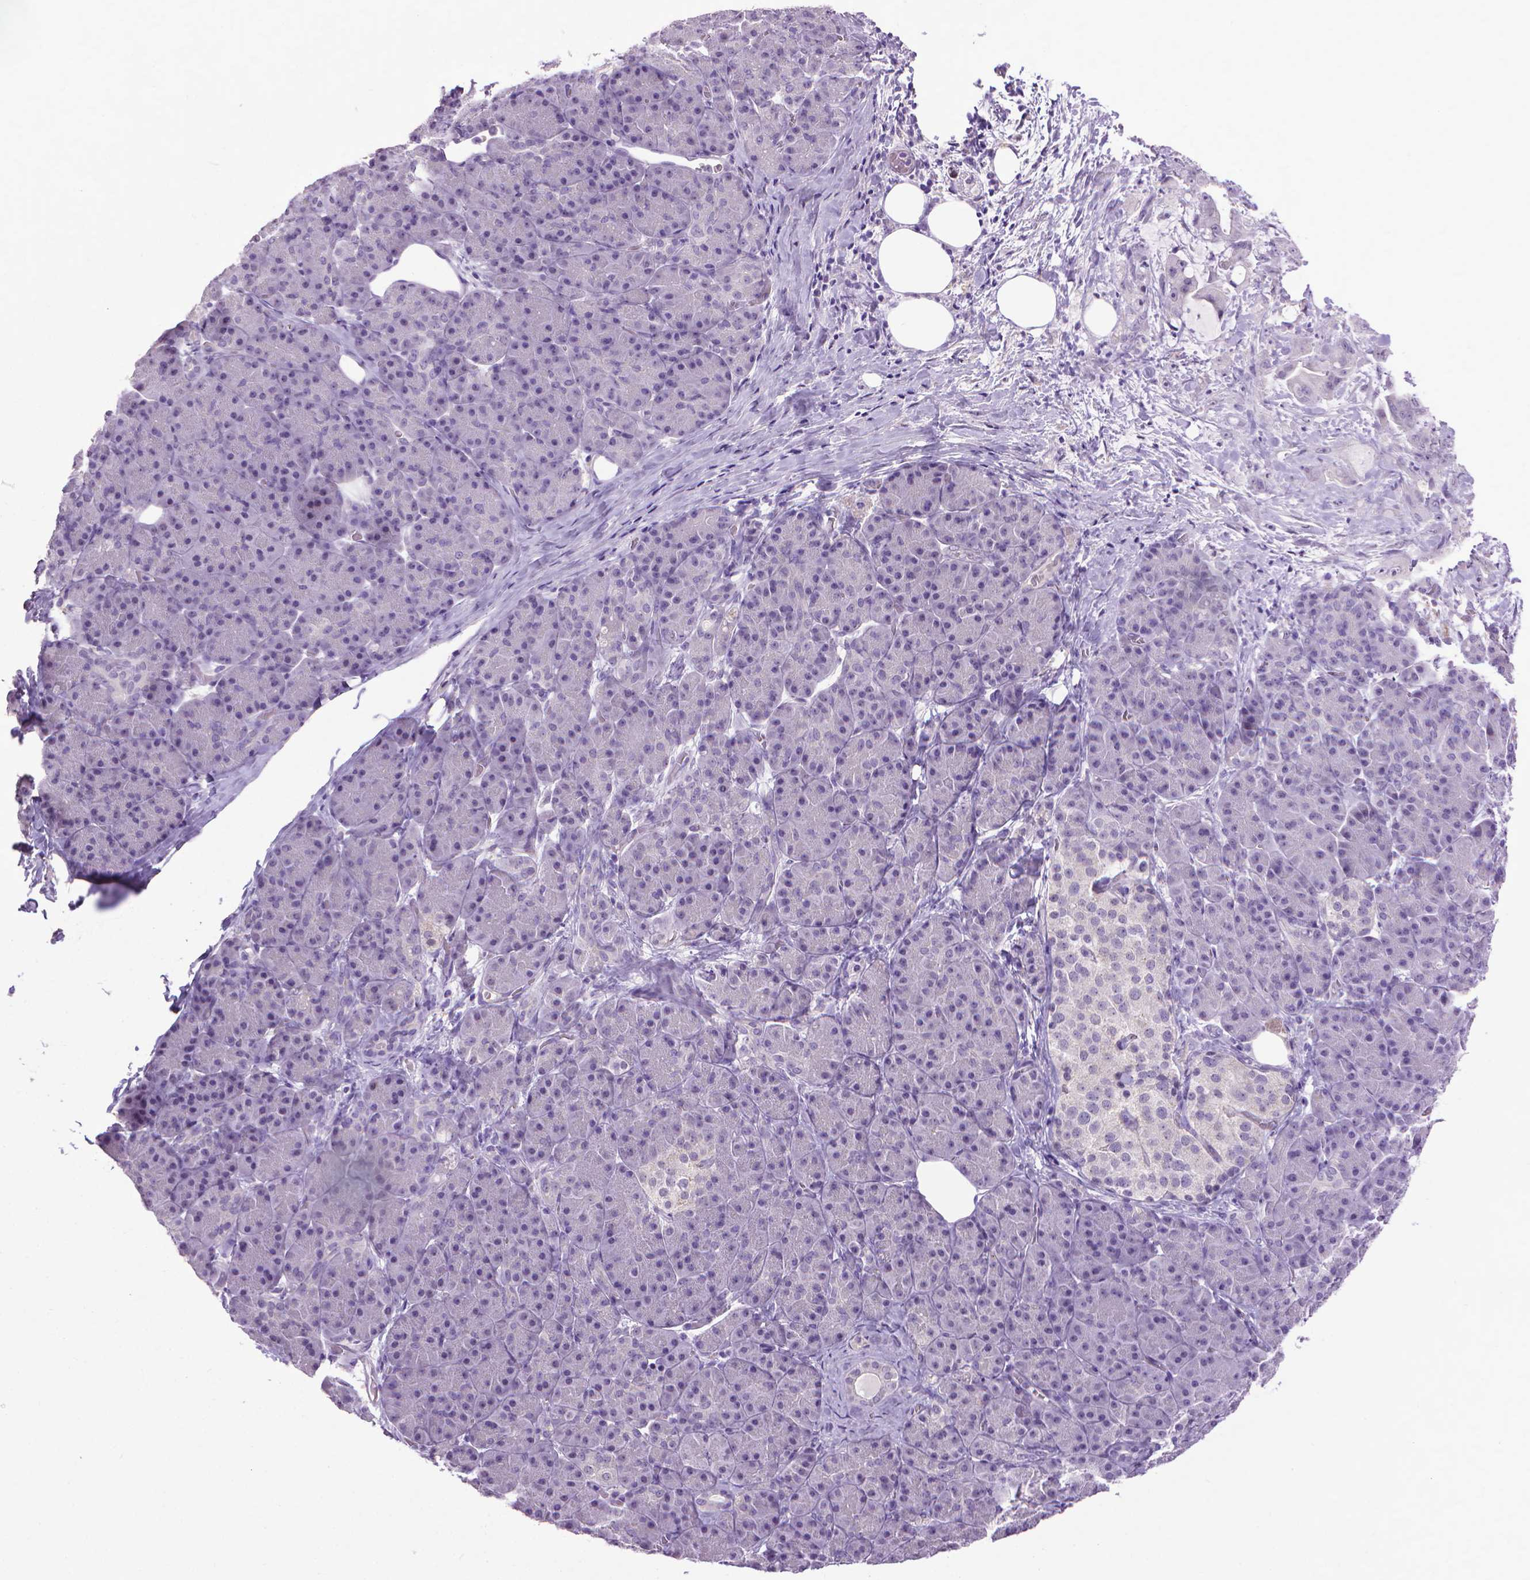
{"staining": {"intensity": "negative", "quantity": "none", "location": "none"}, "tissue": "pancreas", "cell_type": "Exocrine glandular cells", "image_type": "normal", "snomed": [{"axis": "morphology", "description": "Normal tissue, NOS"}, {"axis": "topography", "description": "Pancreas"}], "caption": "Human pancreas stained for a protein using immunohistochemistry (IHC) exhibits no expression in exocrine glandular cells.", "gene": "KMO", "patient": {"sex": "male", "age": 57}}